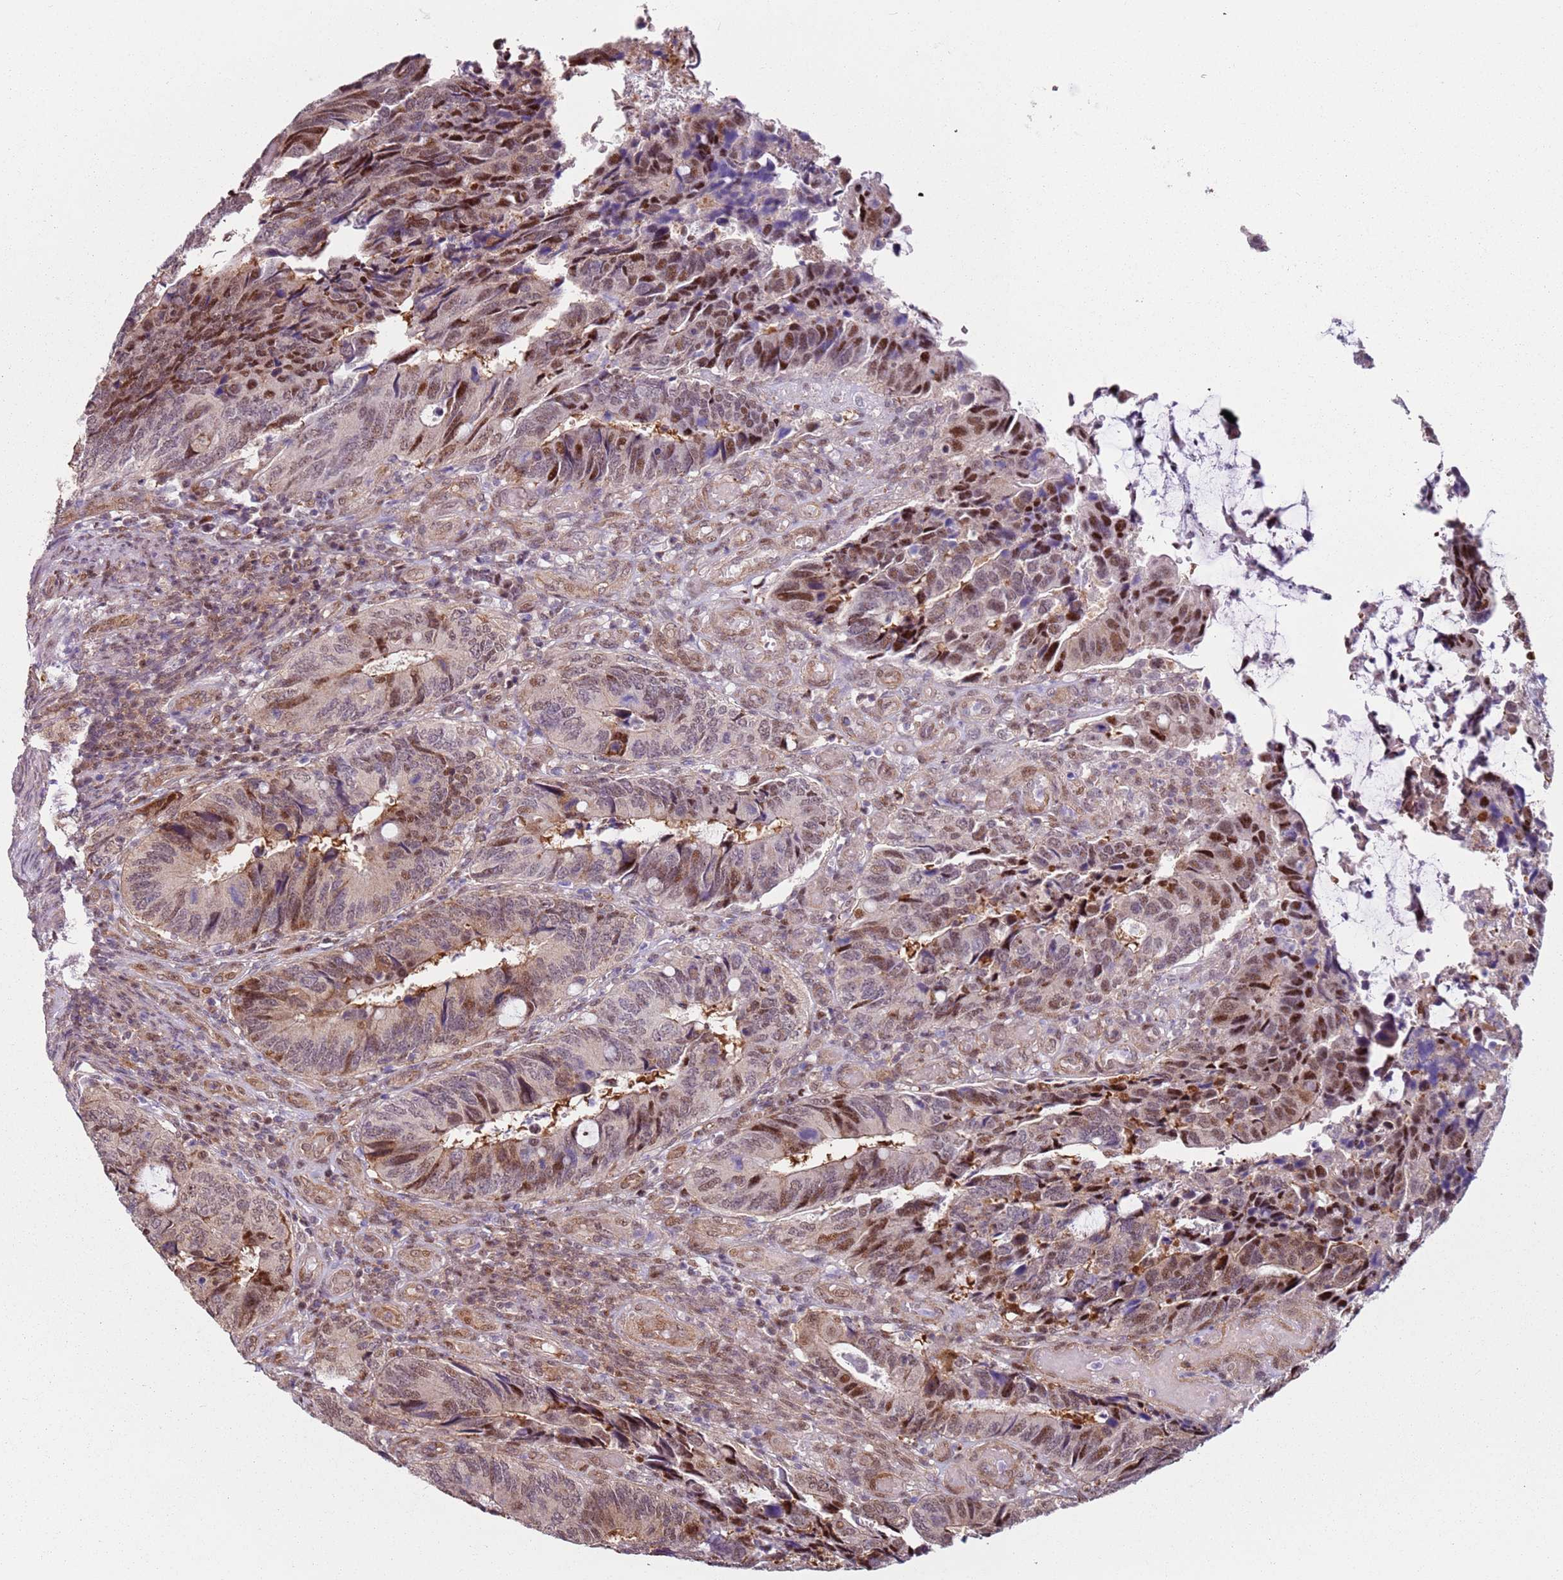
{"staining": {"intensity": "moderate", "quantity": "25%-75%", "location": "nuclear"}, "tissue": "colorectal cancer", "cell_type": "Tumor cells", "image_type": "cancer", "snomed": [{"axis": "morphology", "description": "Adenocarcinoma, NOS"}, {"axis": "topography", "description": "Colon"}], "caption": "Immunohistochemical staining of human colorectal adenocarcinoma shows moderate nuclear protein expression in about 25%-75% of tumor cells.", "gene": "PSMD4", "patient": {"sex": "male", "age": 87}}